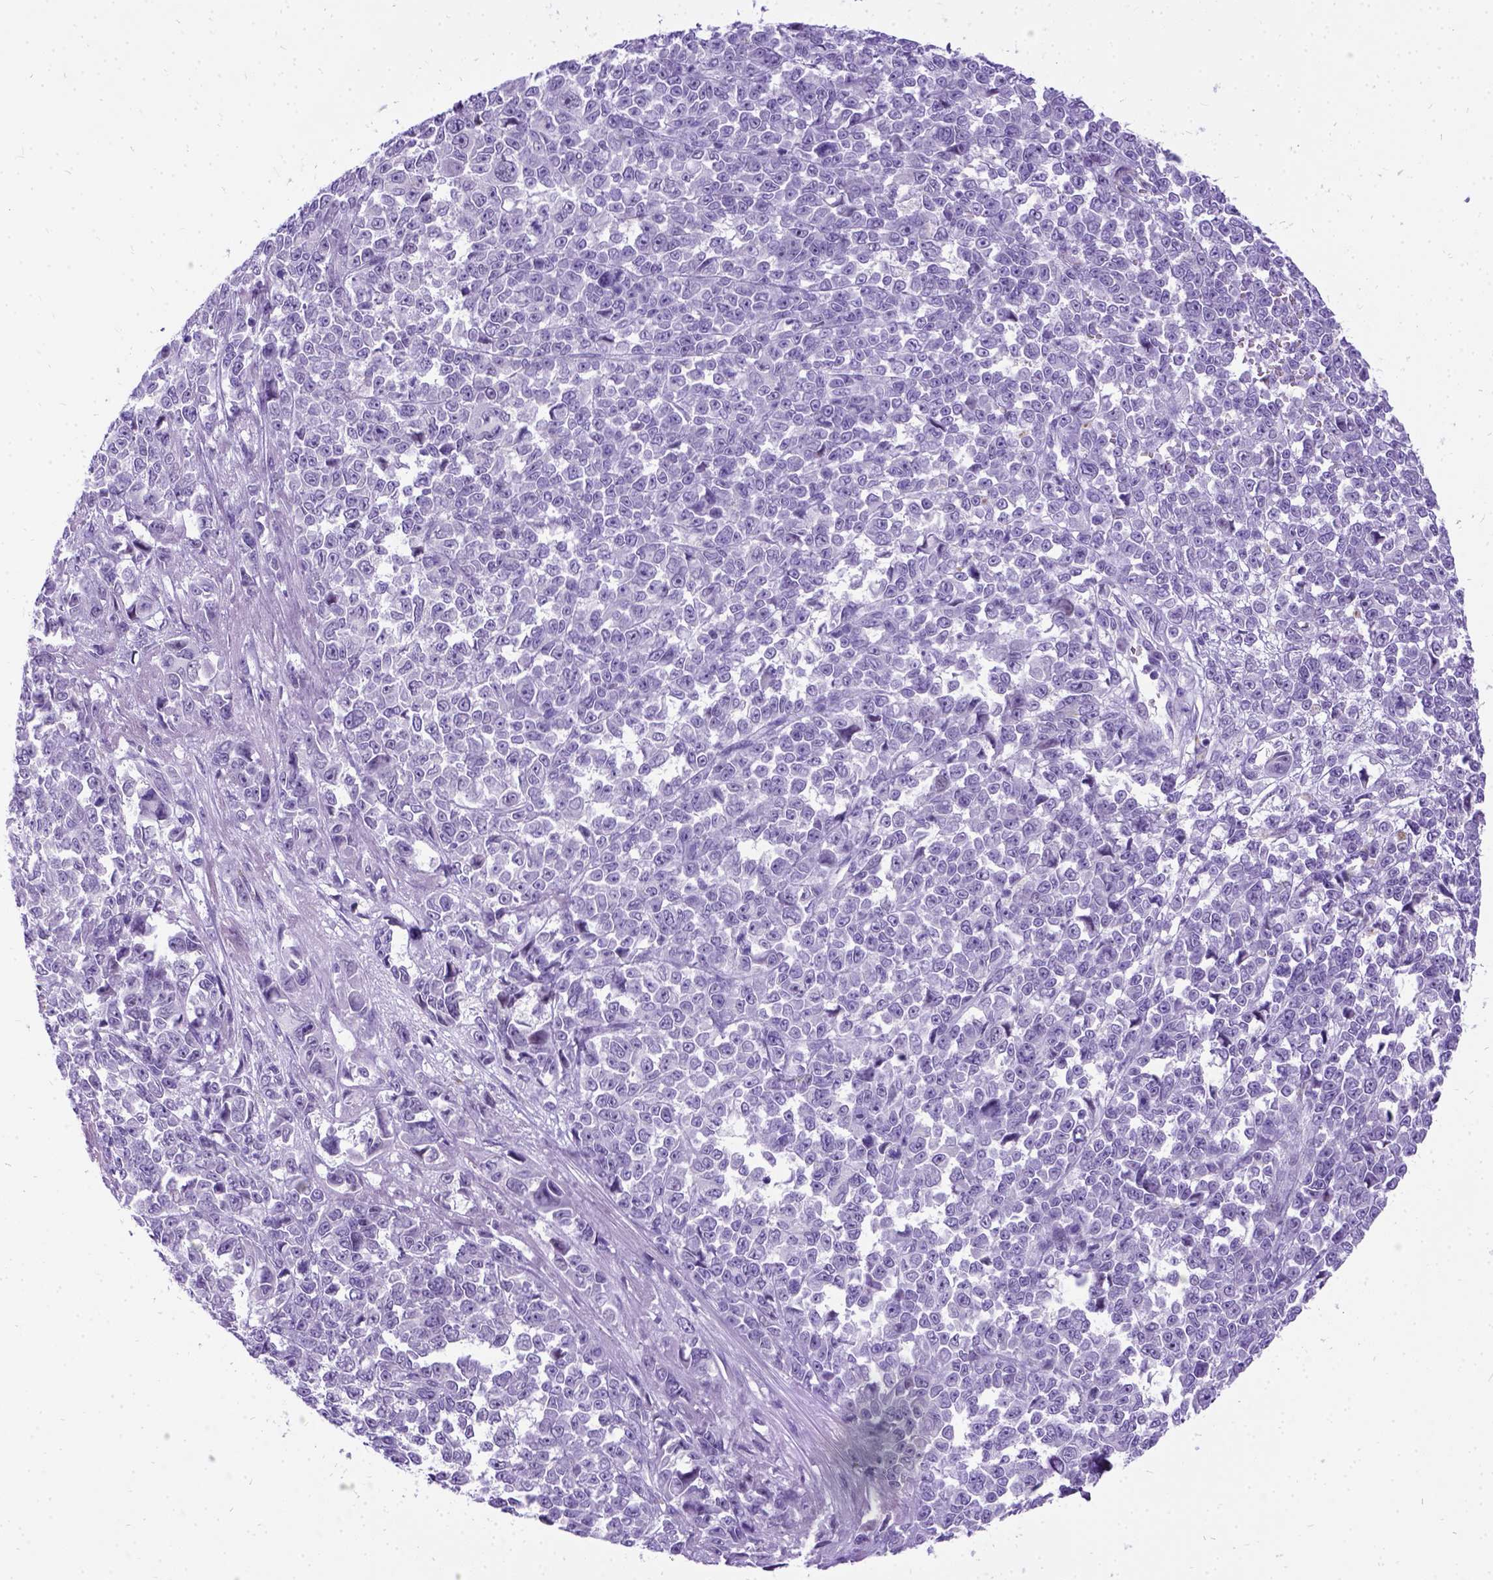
{"staining": {"intensity": "negative", "quantity": "none", "location": "none"}, "tissue": "melanoma", "cell_type": "Tumor cells", "image_type": "cancer", "snomed": [{"axis": "morphology", "description": "Malignant melanoma, NOS"}, {"axis": "topography", "description": "Skin"}], "caption": "Micrograph shows no protein positivity in tumor cells of malignant melanoma tissue. Nuclei are stained in blue.", "gene": "PRG2", "patient": {"sex": "female", "age": 95}}